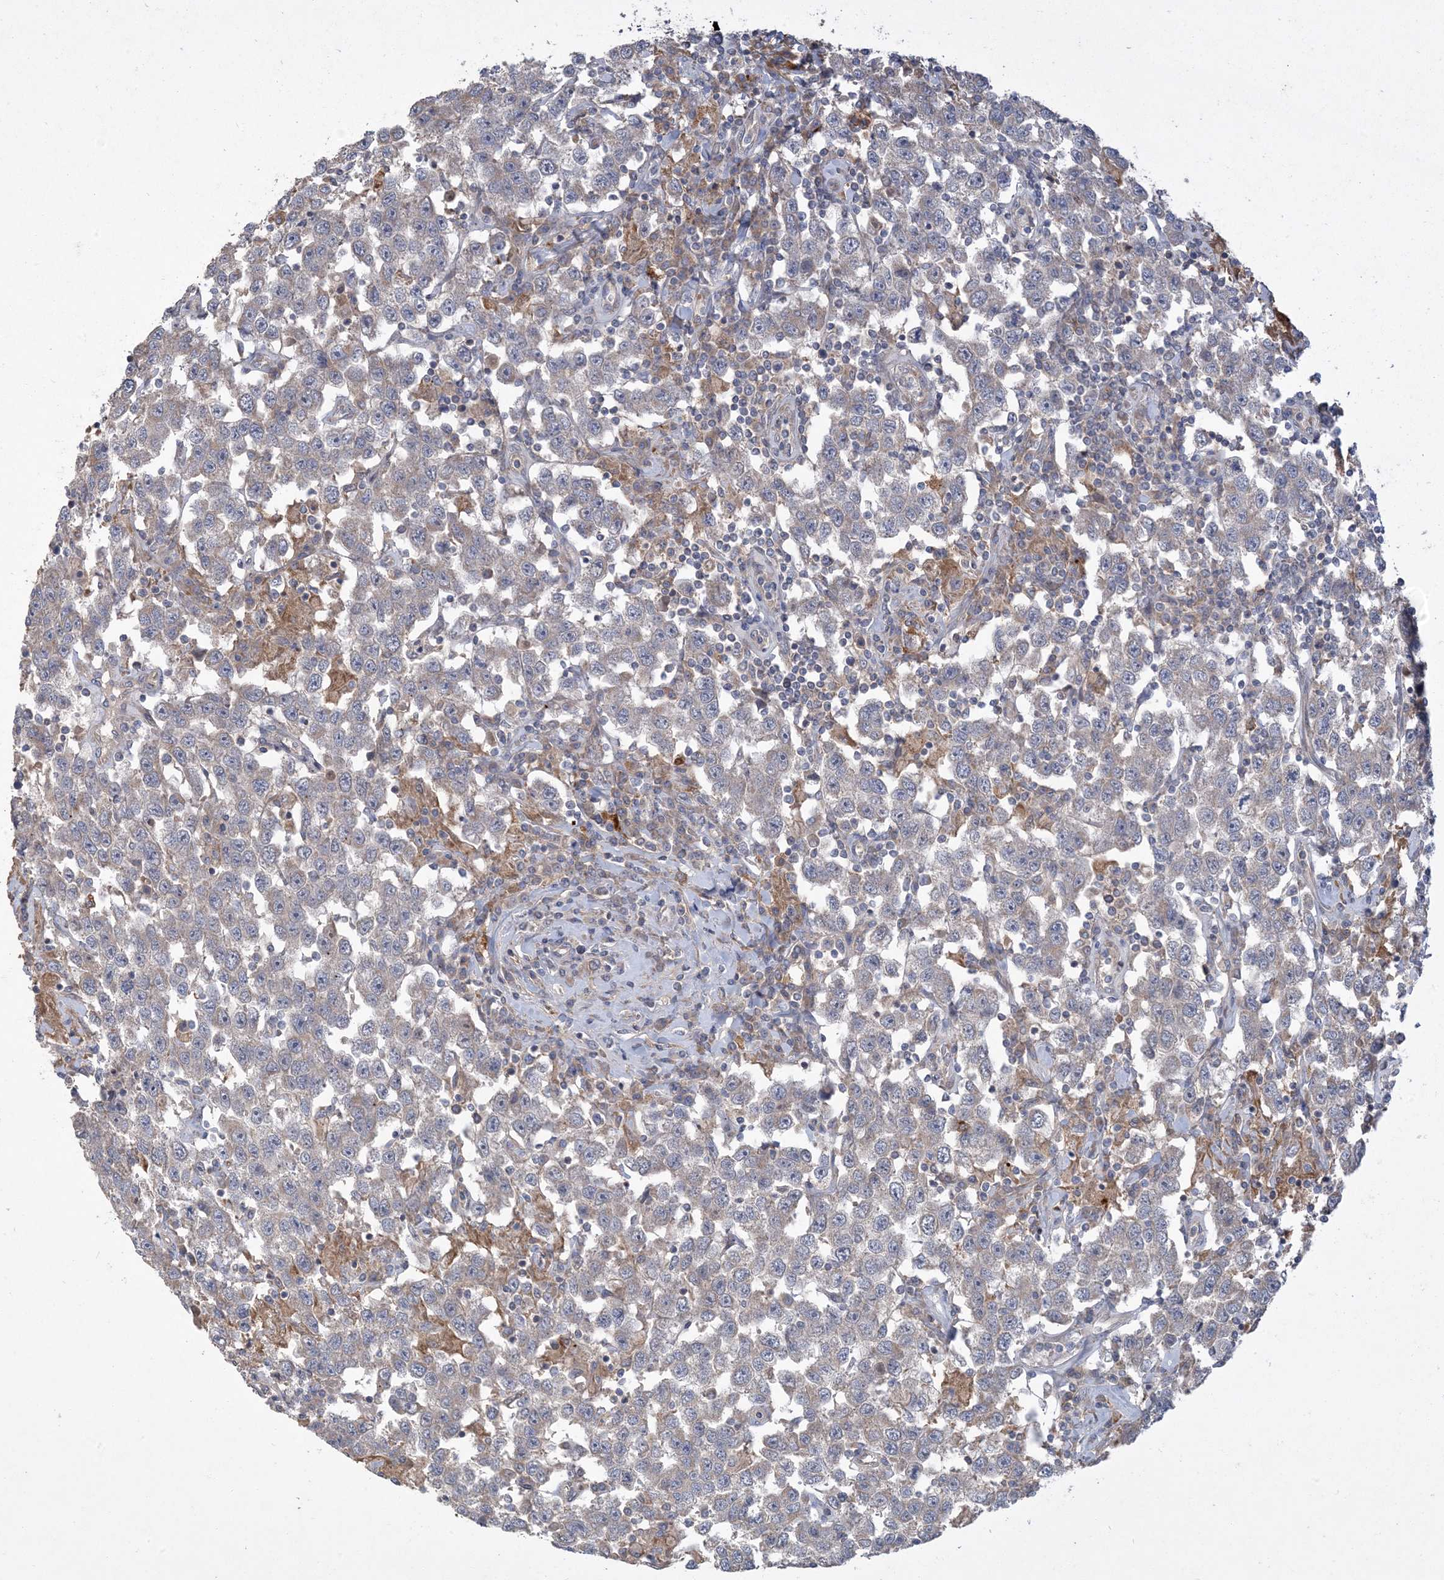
{"staining": {"intensity": "weak", "quantity": "<25%", "location": "cytoplasmic/membranous"}, "tissue": "testis cancer", "cell_type": "Tumor cells", "image_type": "cancer", "snomed": [{"axis": "morphology", "description": "Seminoma, NOS"}, {"axis": "topography", "description": "Testis"}], "caption": "High magnification brightfield microscopy of testis cancer stained with DAB (3,3'-diaminobenzidine) (brown) and counterstained with hematoxylin (blue): tumor cells show no significant staining. (Immunohistochemistry (ihc), brightfield microscopy, high magnification).", "gene": "LTN1", "patient": {"sex": "male", "age": 41}}